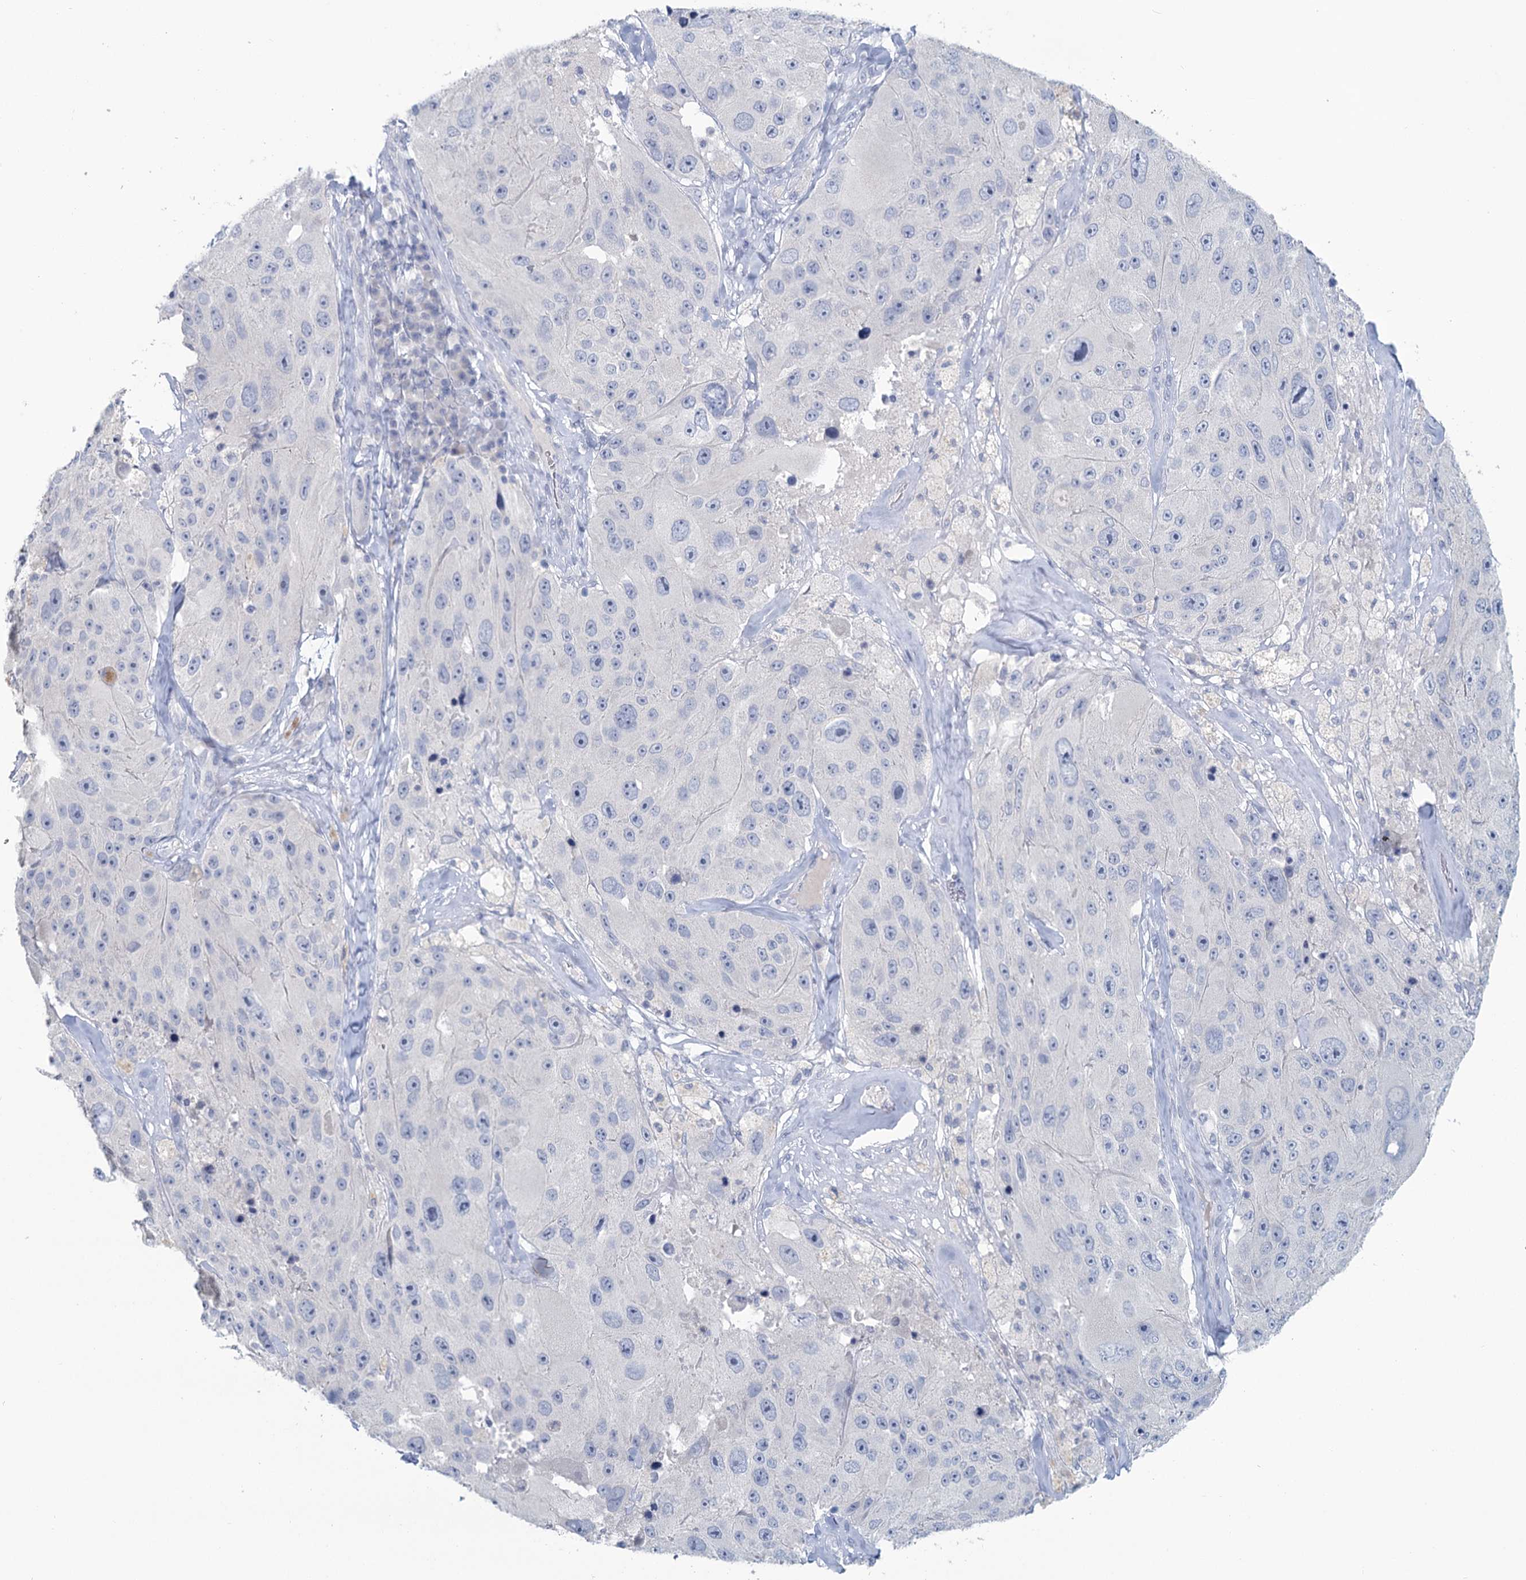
{"staining": {"intensity": "negative", "quantity": "none", "location": "none"}, "tissue": "melanoma", "cell_type": "Tumor cells", "image_type": "cancer", "snomed": [{"axis": "morphology", "description": "Malignant melanoma, Metastatic site"}, {"axis": "topography", "description": "Lymph node"}], "caption": "This is a photomicrograph of immunohistochemistry (IHC) staining of melanoma, which shows no staining in tumor cells.", "gene": "CHGA", "patient": {"sex": "male", "age": 62}}